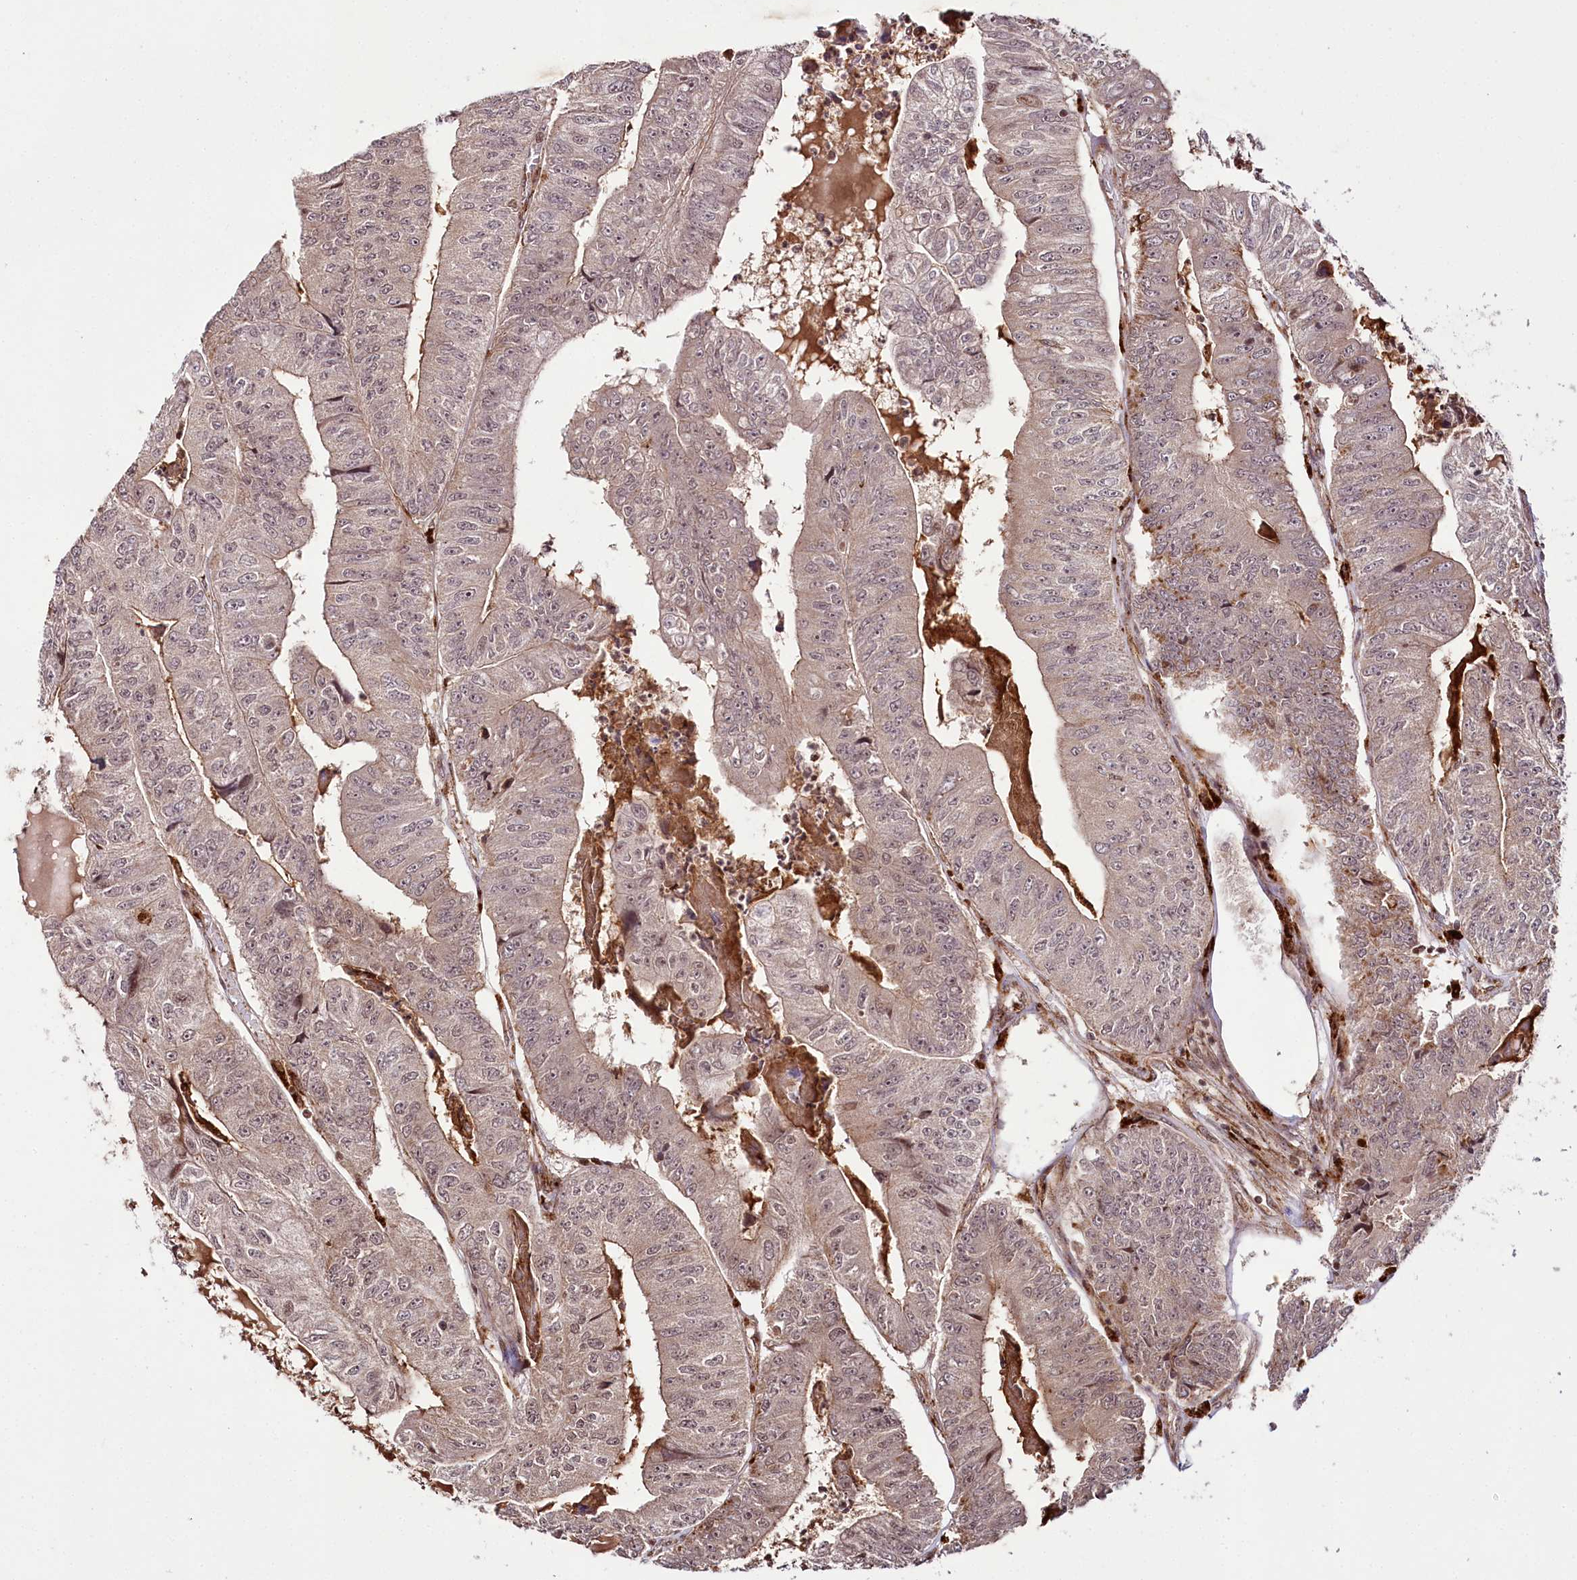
{"staining": {"intensity": "moderate", "quantity": "<25%", "location": "cytoplasmic/membranous,nuclear"}, "tissue": "colorectal cancer", "cell_type": "Tumor cells", "image_type": "cancer", "snomed": [{"axis": "morphology", "description": "Adenocarcinoma, NOS"}, {"axis": "topography", "description": "Colon"}], "caption": "Adenocarcinoma (colorectal) stained with immunohistochemistry (IHC) displays moderate cytoplasmic/membranous and nuclear positivity in approximately <25% of tumor cells.", "gene": "HOXC8", "patient": {"sex": "female", "age": 67}}